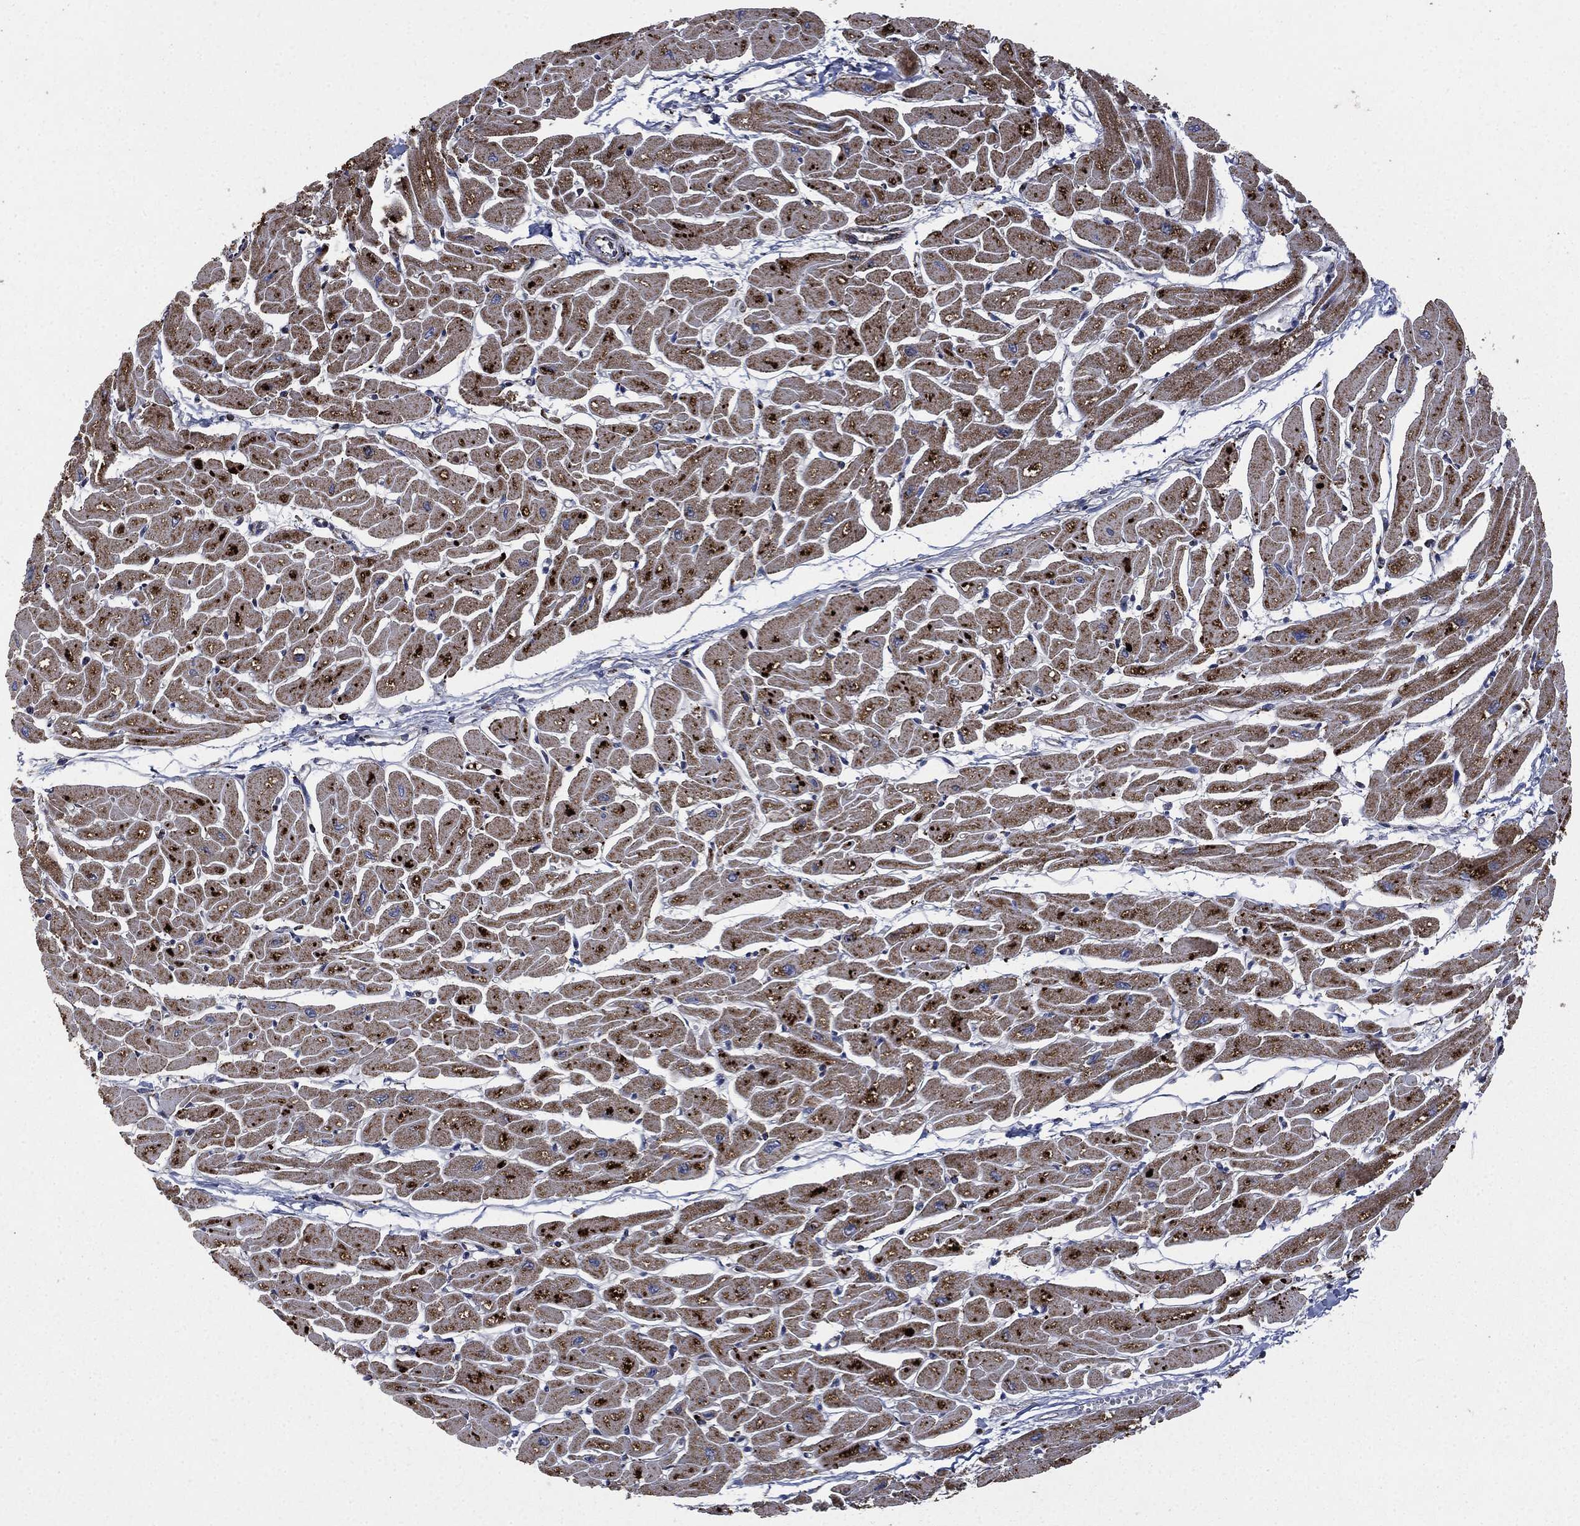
{"staining": {"intensity": "strong", "quantity": "25%-75%", "location": "cytoplasmic/membranous"}, "tissue": "heart muscle", "cell_type": "Cardiomyocytes", "image_type": "normal", "snomed": [{"axis": "morphology", "description": "Normal tissue, NOS"}, {"axis": "topography", "description": "Heart"}], "caption": "Immunohistochemical staining of benign human heart muscle displays strong cytoplasmic/membranous protein positivity in about 25%-75% of cardiomyocytes. (IHC, brightfield microscopy, high magnification).", "gene": "RYK", "patient": {"sex": "male", "age": 57}}